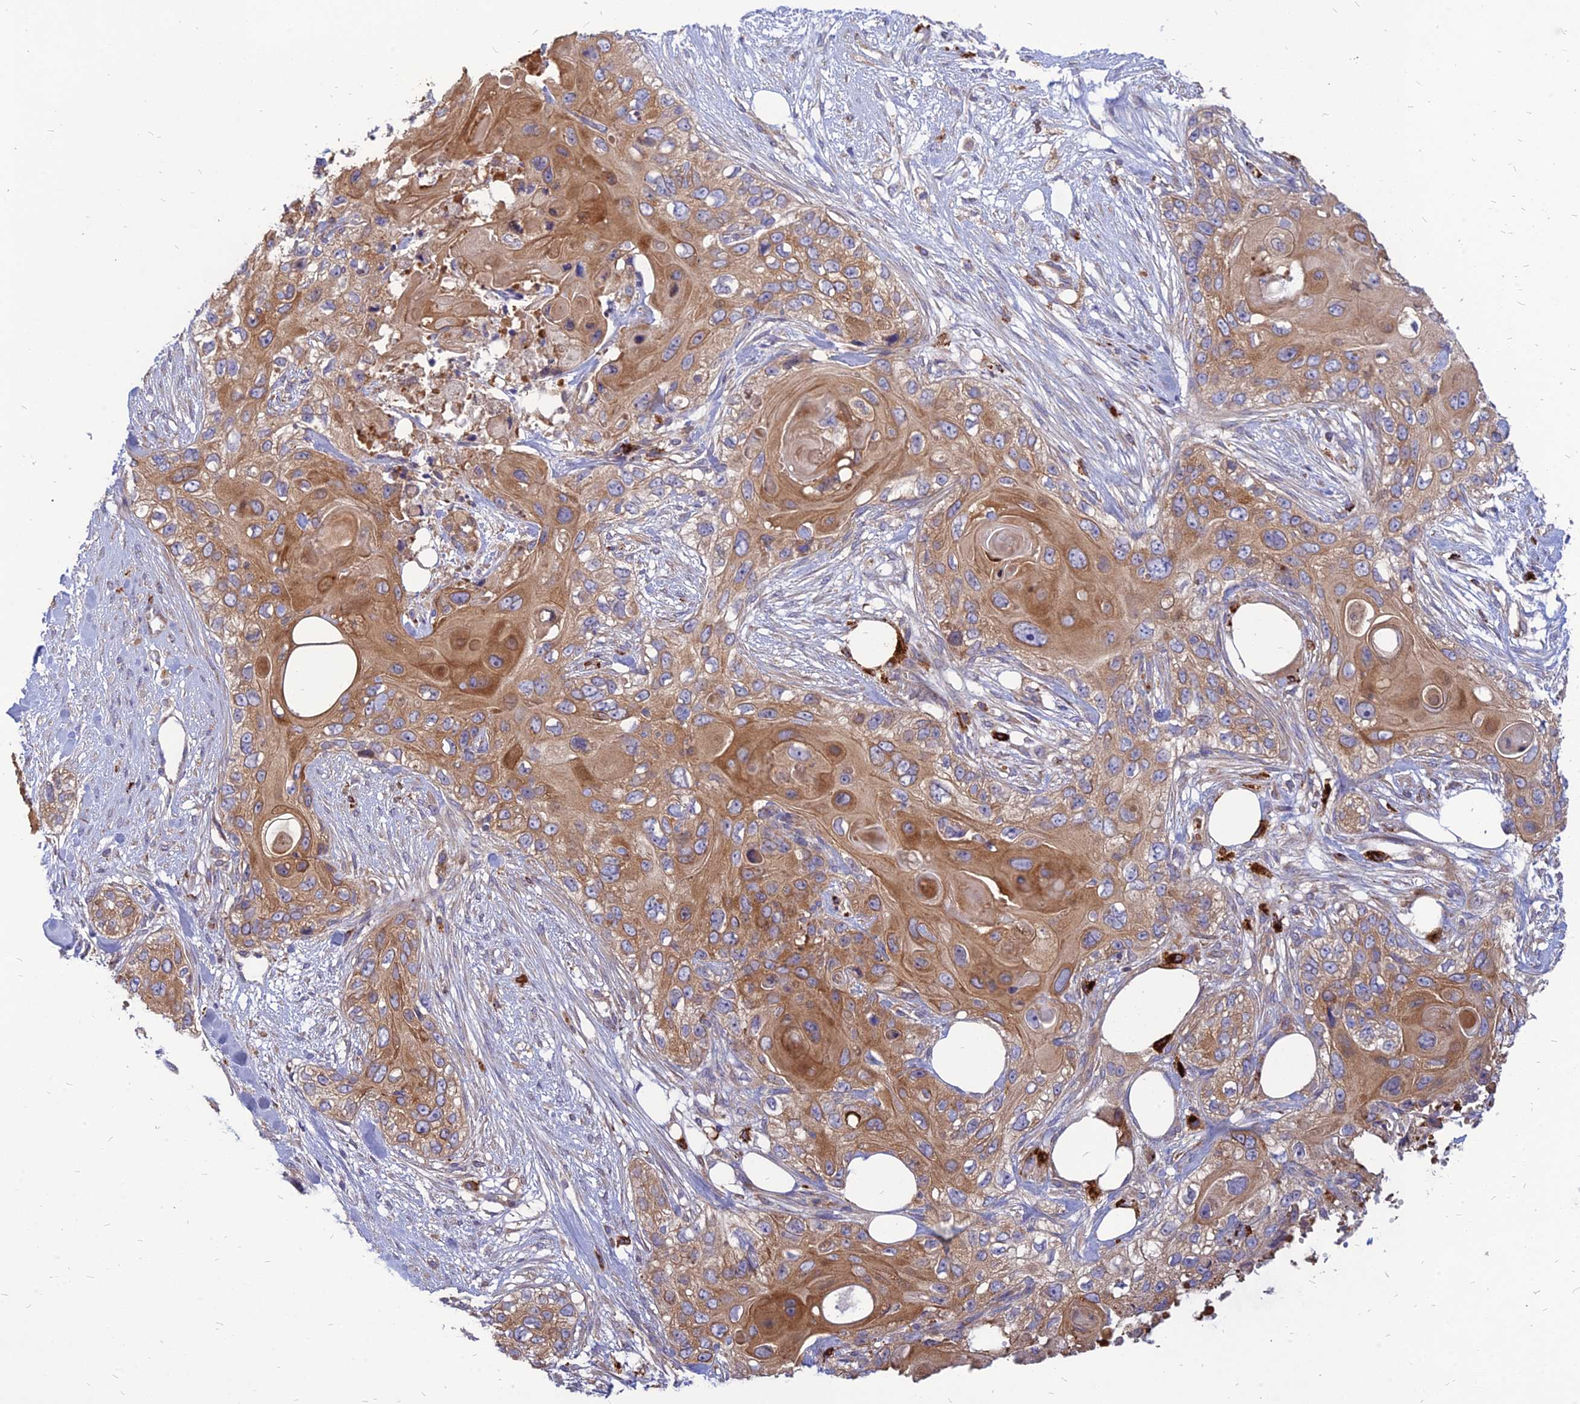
{"staining": {"intensity": "moderate", "quantity": ">75%", "location": "cytoplasmic/membranous"}, "tissue": "skin cancer", "cell_type": "Tumor cells", "image_type": "cancer", "snomed": [{"axis": "morphology", "description": "Normal tissue, NOS"}, {"axis": "morphology", "description": "Squamous cell carcinoma, NOS"}, {"axis": "topography", "description": "Skin"}], "caption": "Skin squamous cell carcinoma stained with immunohistochemistry (IHC) exhibits moderate cytoplasmic/membranous positivity in approximately >75% of tumor cells.", "gene": "PHKA2", "patient": {"sex": "male", "age": 72}}